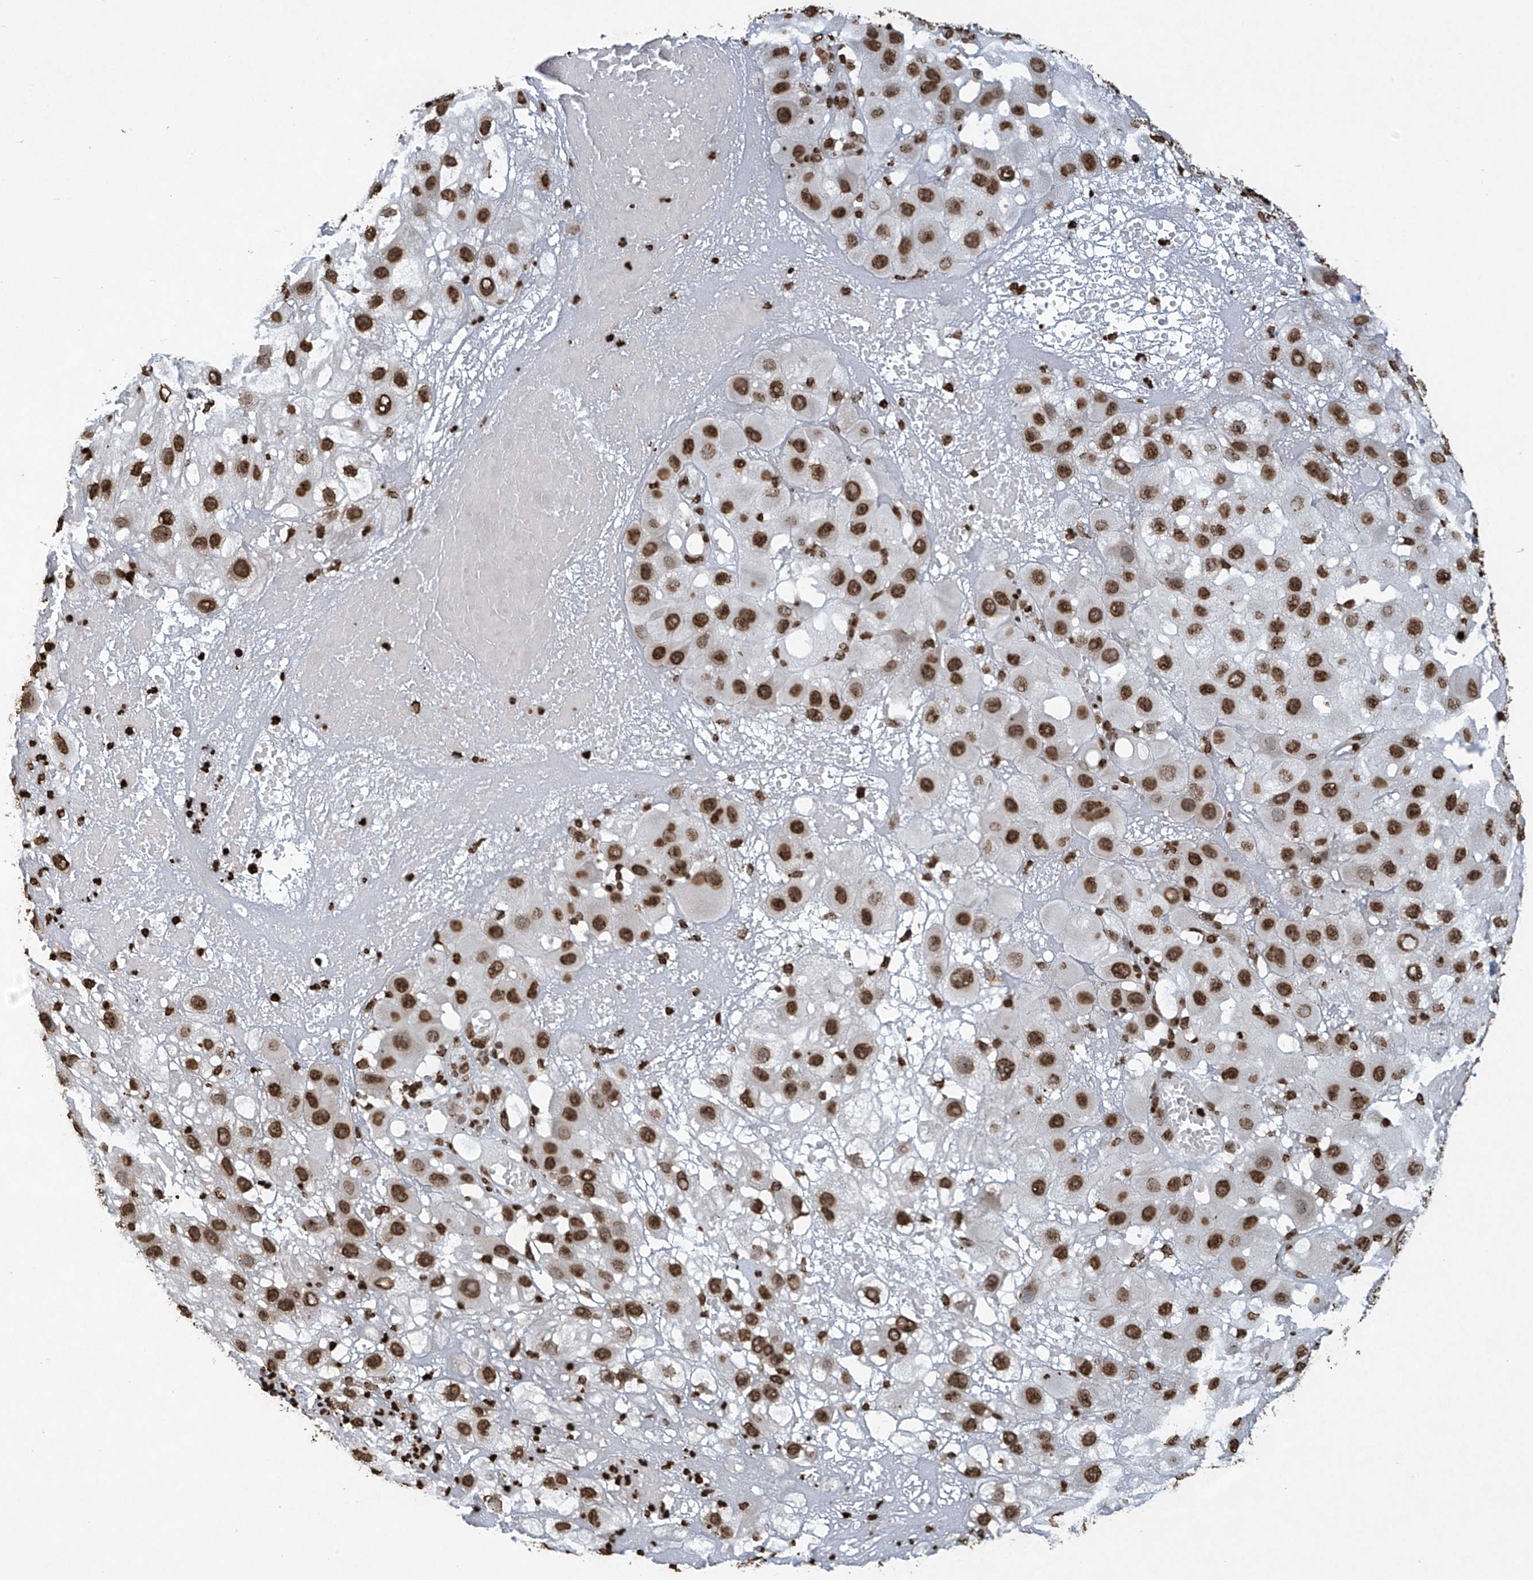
{"staining": {"intensity": "strong", "quantity": ">75%", "location": "nuclear"}, "tissue": "melanoma", "cell_type": "Tumor cells", "image_type": "cancer", "snomed": [{"axis": "morphology", "description": "Malignant melanoma, NOS"}, {"axis": "topography", "description": "Skin"}], "caption": "Protein staining of melanoma tissue displays strong nuclear staining in approximately >75% of tumor cells.", "gene": "H3-3A", "patient": {"sex": "female", "age": 81}}